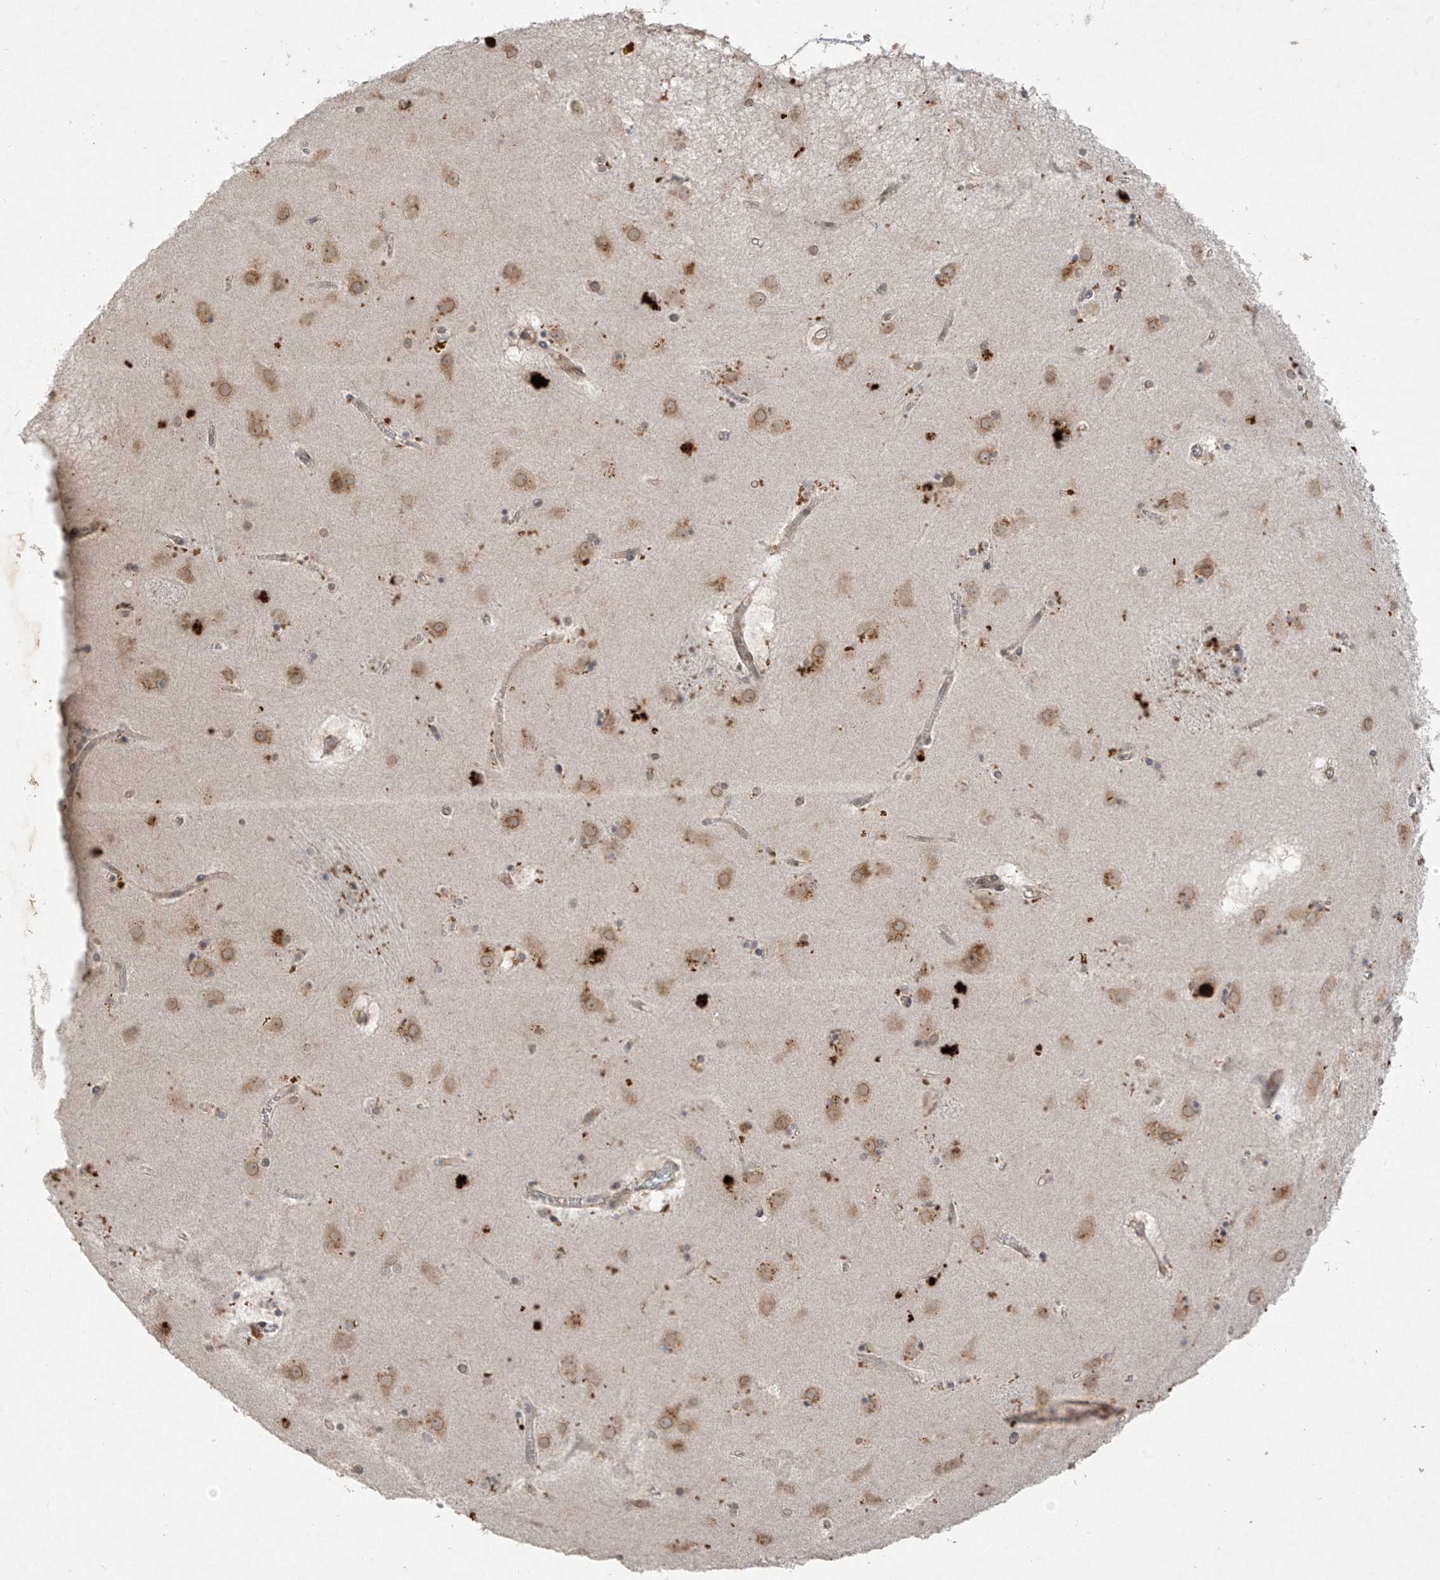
{"staining": {"intensity": "moderate", "quantity": "<25%", "location": "cytoplasmic/membranous"}, "tissue": "caudate", "cell_type": "Glial cells", "image_type": "normal", "snomed": [{"axis": "morphology", "description": "Normal tissue, NOS"}, {"axis": "topography", "description": "Lateral ventricle wall"}], "caption": "Caudate stained with DAB (3,3'-diaminobenzidine) immunohistochemistry demonstrates low levels of moderate cytoplasmic/membranous staining in approximately <25% of glial cells. Using DAB (3,3'-diaminobenzidine) (brown) and hematoxylin (blue) stains, captured at high magnification using brightfield microscopy.", "gene": "RPL34", "patient": {"sex": "male", "age": 70}}